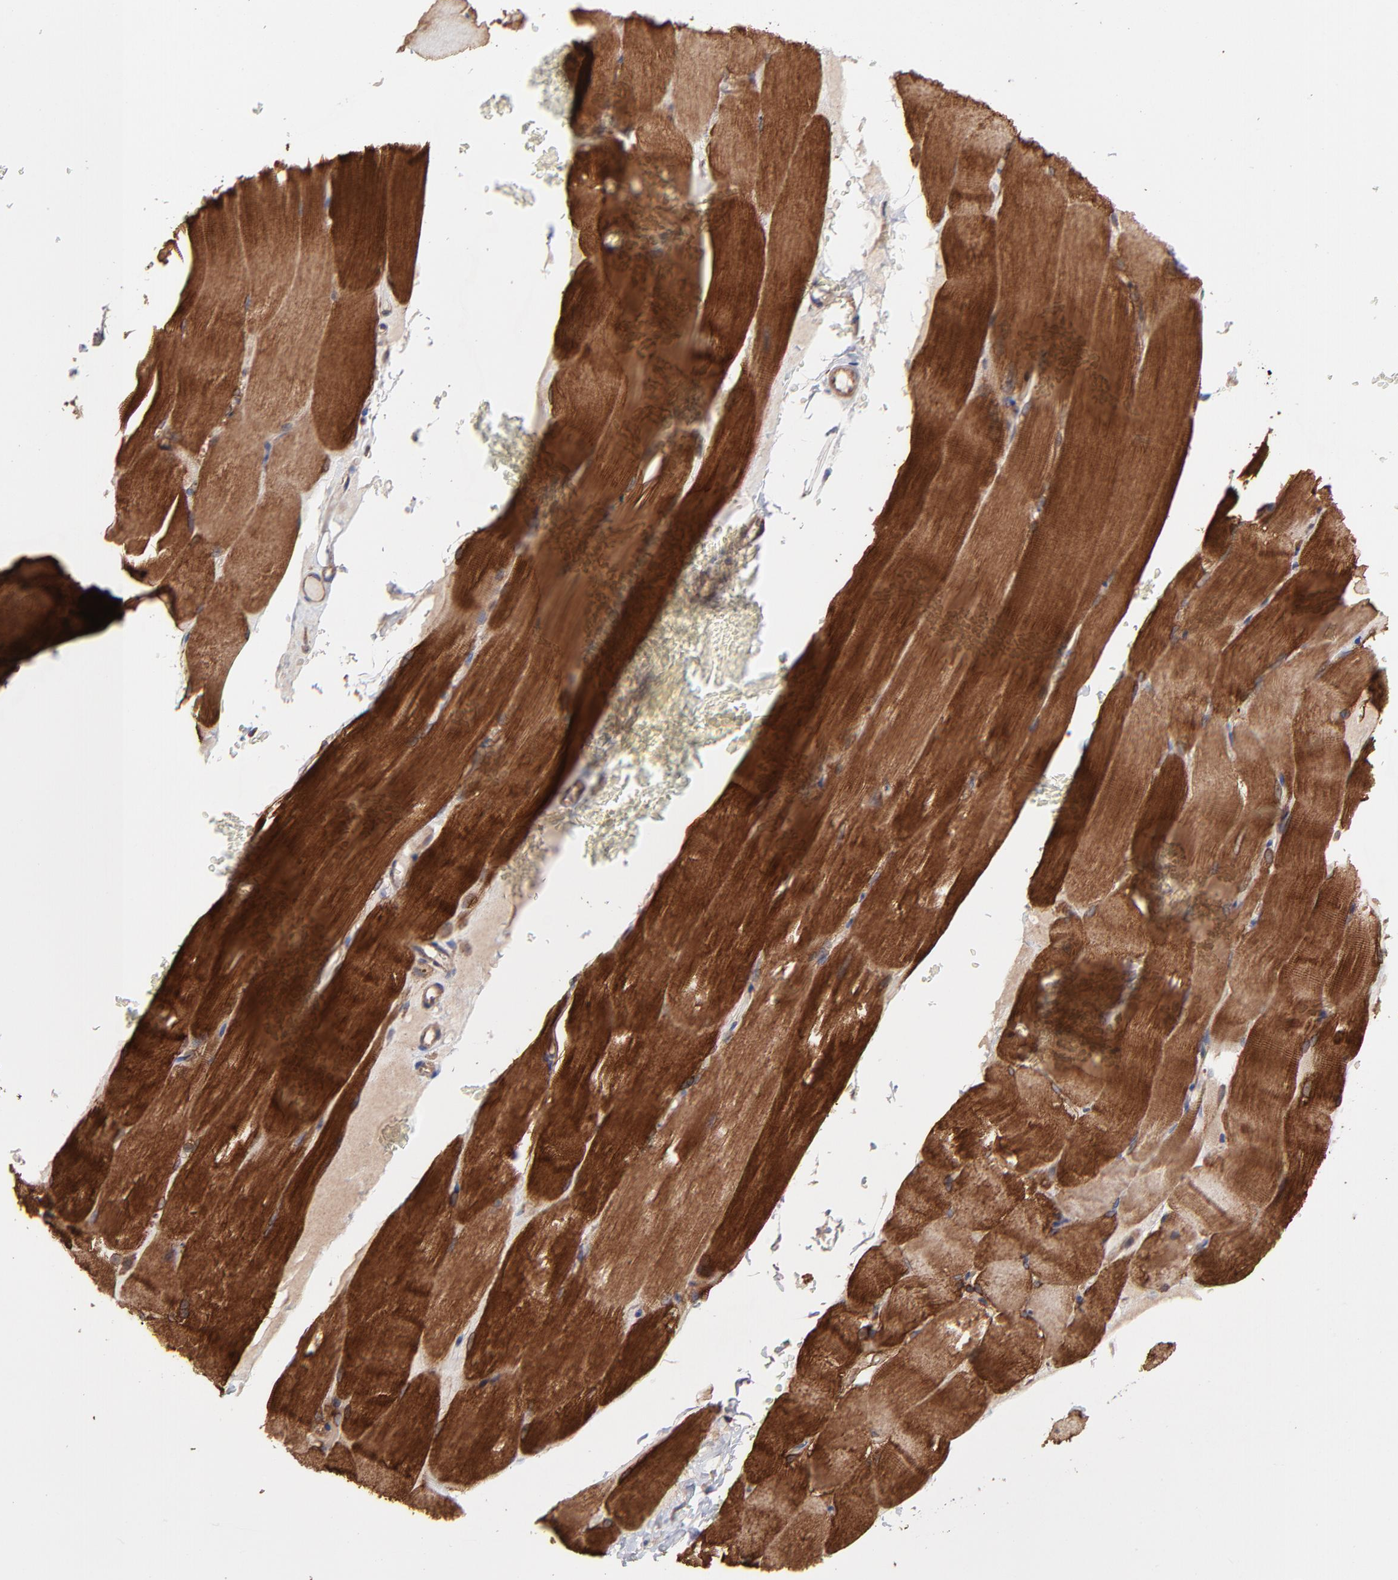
{"staining": {"intensity": "strong", "quantity": "25%-75%", "location": "cytoplasmic/membranous"}, "tissue": "skeletal muscle", "cell_type": "Myocytes", "image_type": "normal", "snomed": [{"axis": "morphology", "description": "Normal tissue, NOS"}, {"axis": "topography", "description": "Skeletal muscle"}], "caption": "High-magnification brightfield microscopy of normal skeletal muscle stained with DAB (3,3'-diaminobenzidine) (brown) and counterstained with hematoxylin (blue). myocytes exhibit strong cytoplasmic/membranous expression is present in approximately25%-75% of cells.", "gene": "PFKM", "patient": {"sex": "female", "age": 37}}